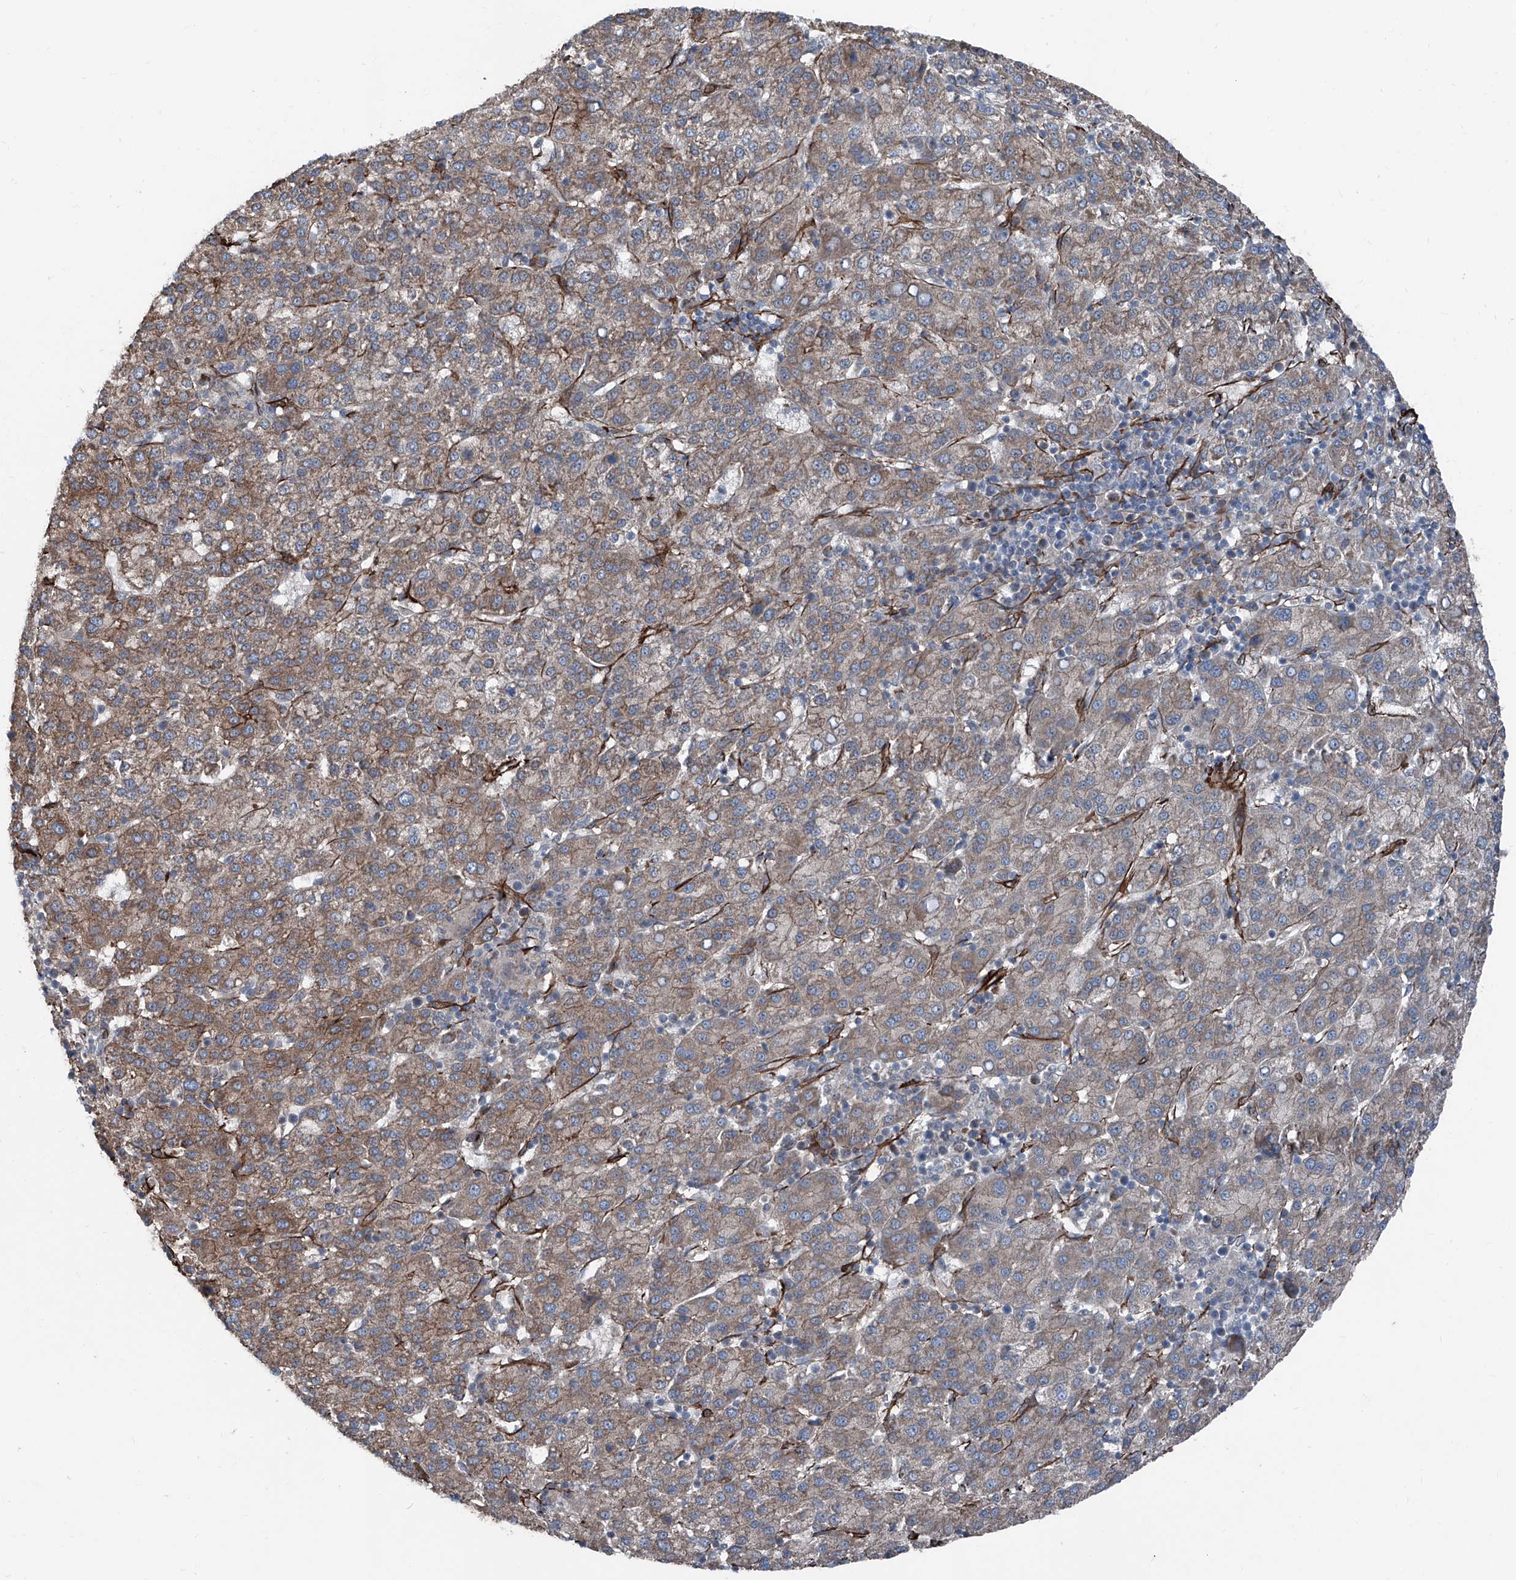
{"staining": {"intensity": "weak", "quantity": ">75%", "location": "cytoplasmic/membranous"}, "tissue": "liver cancer", "cell_type": "Tumor cells", "image_type": "cancer", "snomed": [{"axis": "morphology", "description": "Carcinoma, Hepatocellular, NOS"}, {"axis": "topography", "description": "Liver"}], "caption": "Immunohistochemical staining of liver cancer displays low levels of weak cytoplasmic/membranous protein expression in approximately >75% of tumor cells. (DAB IHC, brown staining for protein, blue staining for nuclei).", "gene": "COA7", "patient": {"sex": "female", "age": 58}}